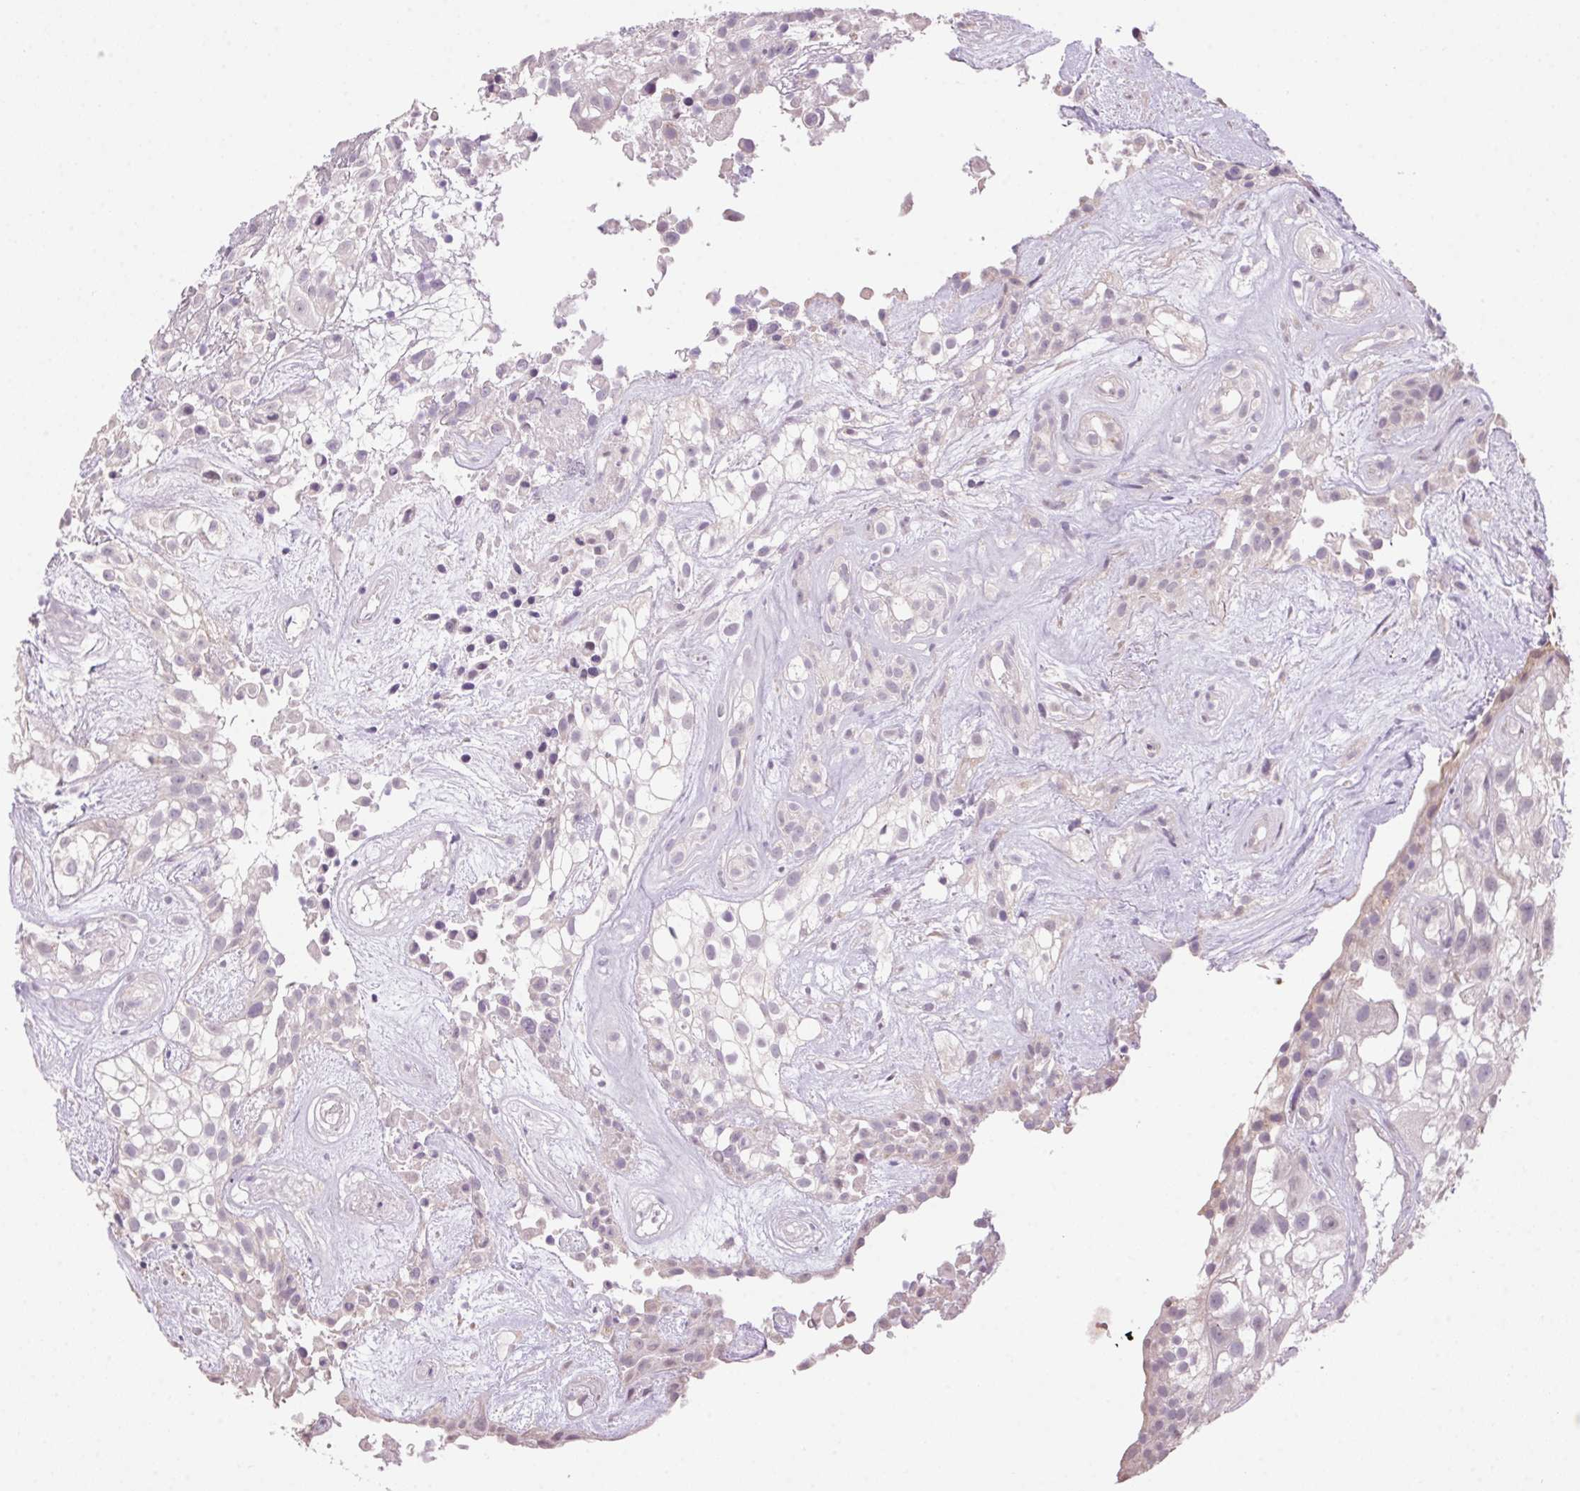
{"staining": {"intensity": "negative", "quantity": "none", "location": "none"}, "tissue": "urothelial cancer", "cell_type": "Tumor cells", "image_type": "cancer", "snomed": [{"axis": "morphology", "description": "Urothelial carcinoma, High grade"}, {"axis": "topography", "description": "Urinary bladder"}], "caption": "This image is of urothelial cancer stained with immunohistochemistry to label a protein in brown with the nuclei are counter-stained blue. There is no positivity in tumor cells. (DAB IHC visualized using brightfield microscopy, high magnification).", "gene": "VWA3B", "patient": {"sex": "male", "age": 56}}